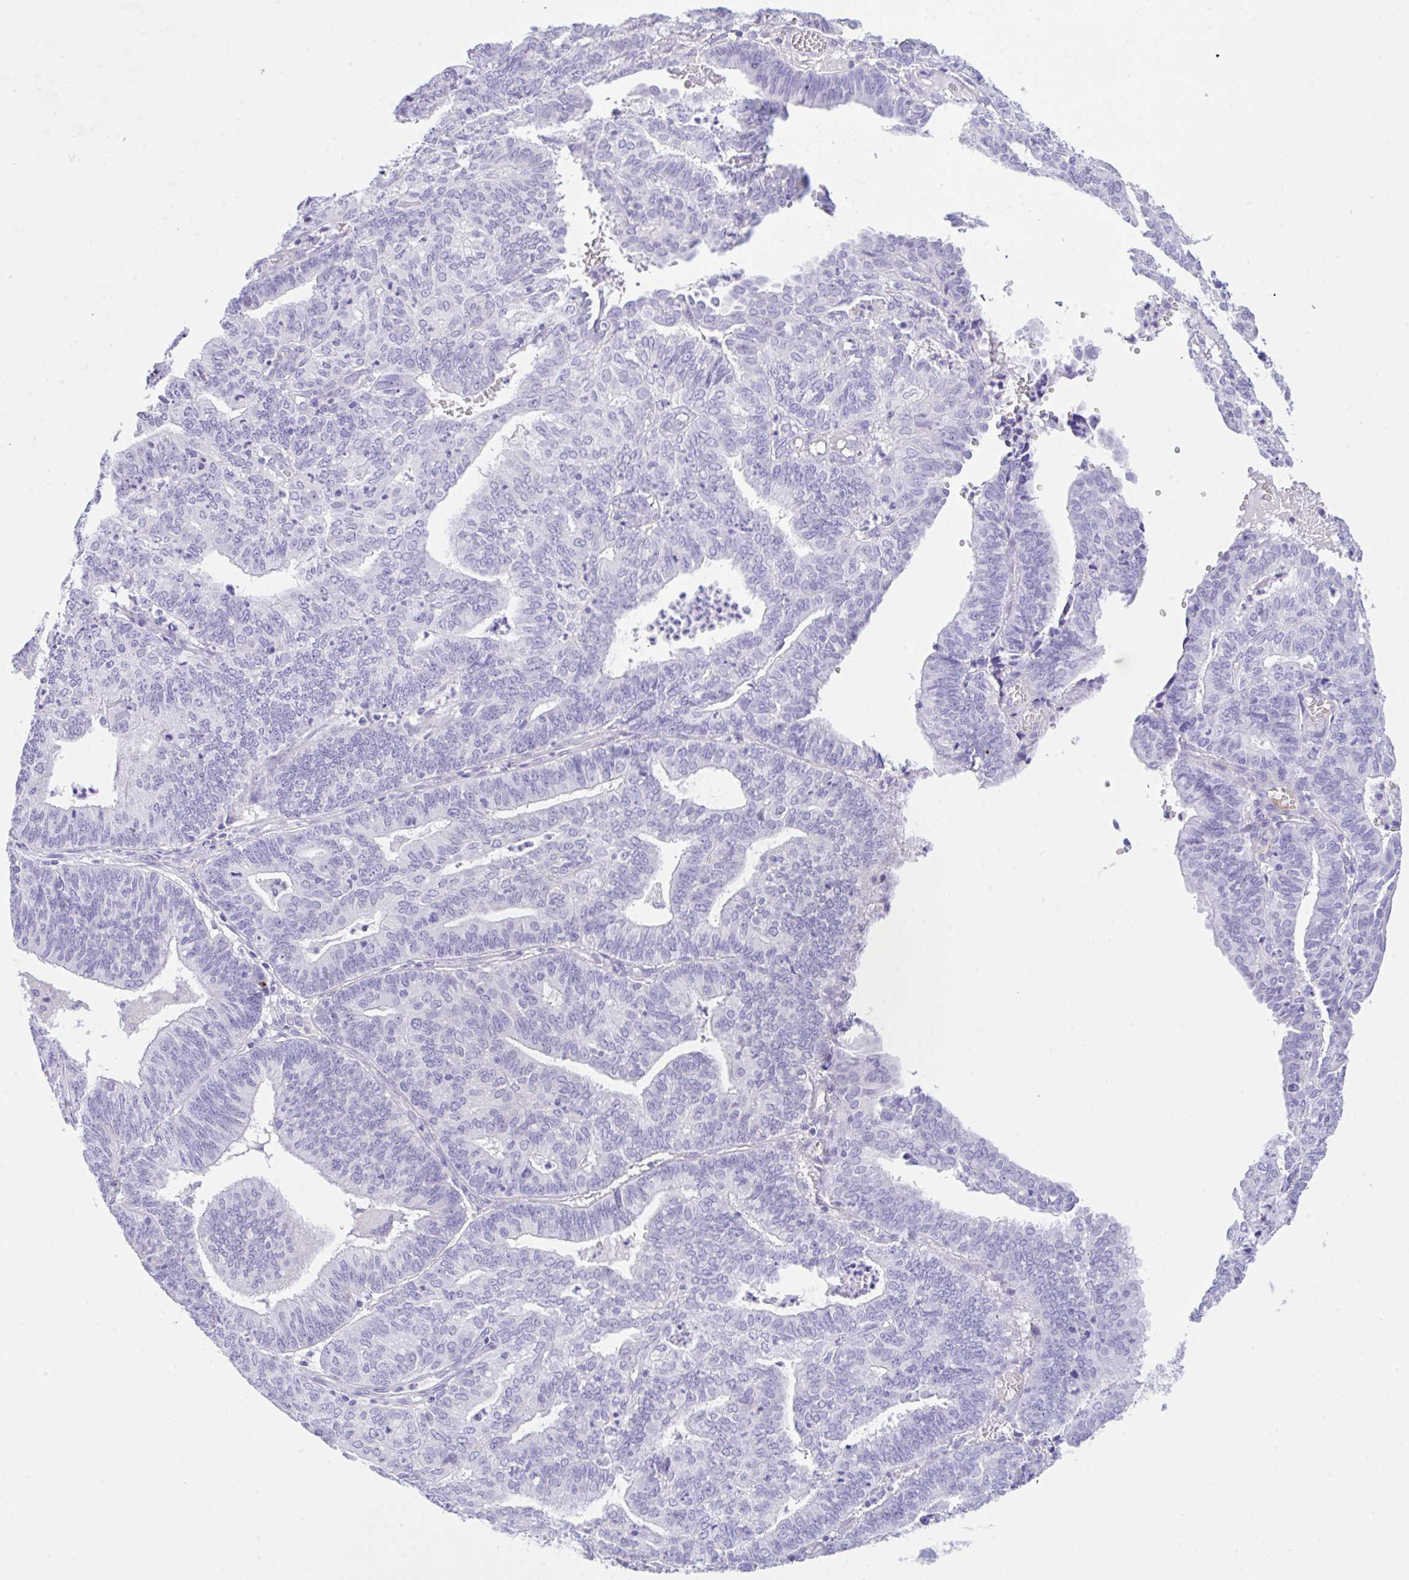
{"staining": {"intensity": "negative", "quantity": "none", "location": "none"}, "tissue": "endometrial cancer", "cell_type": "Tumor cells", "image_type": "cancer", "snomed": [{"axis": "morphology", "description": "Adenocarcinoma, NOS"}, {"axis": "topography", "description": "Endometrium"}], "caption": "Tumor cells show no significant protein staining in endometrial cancer (adenocarcinoma).", "gene": "NDUFAF8", "patient": {"sex": "female", "age": 61}}